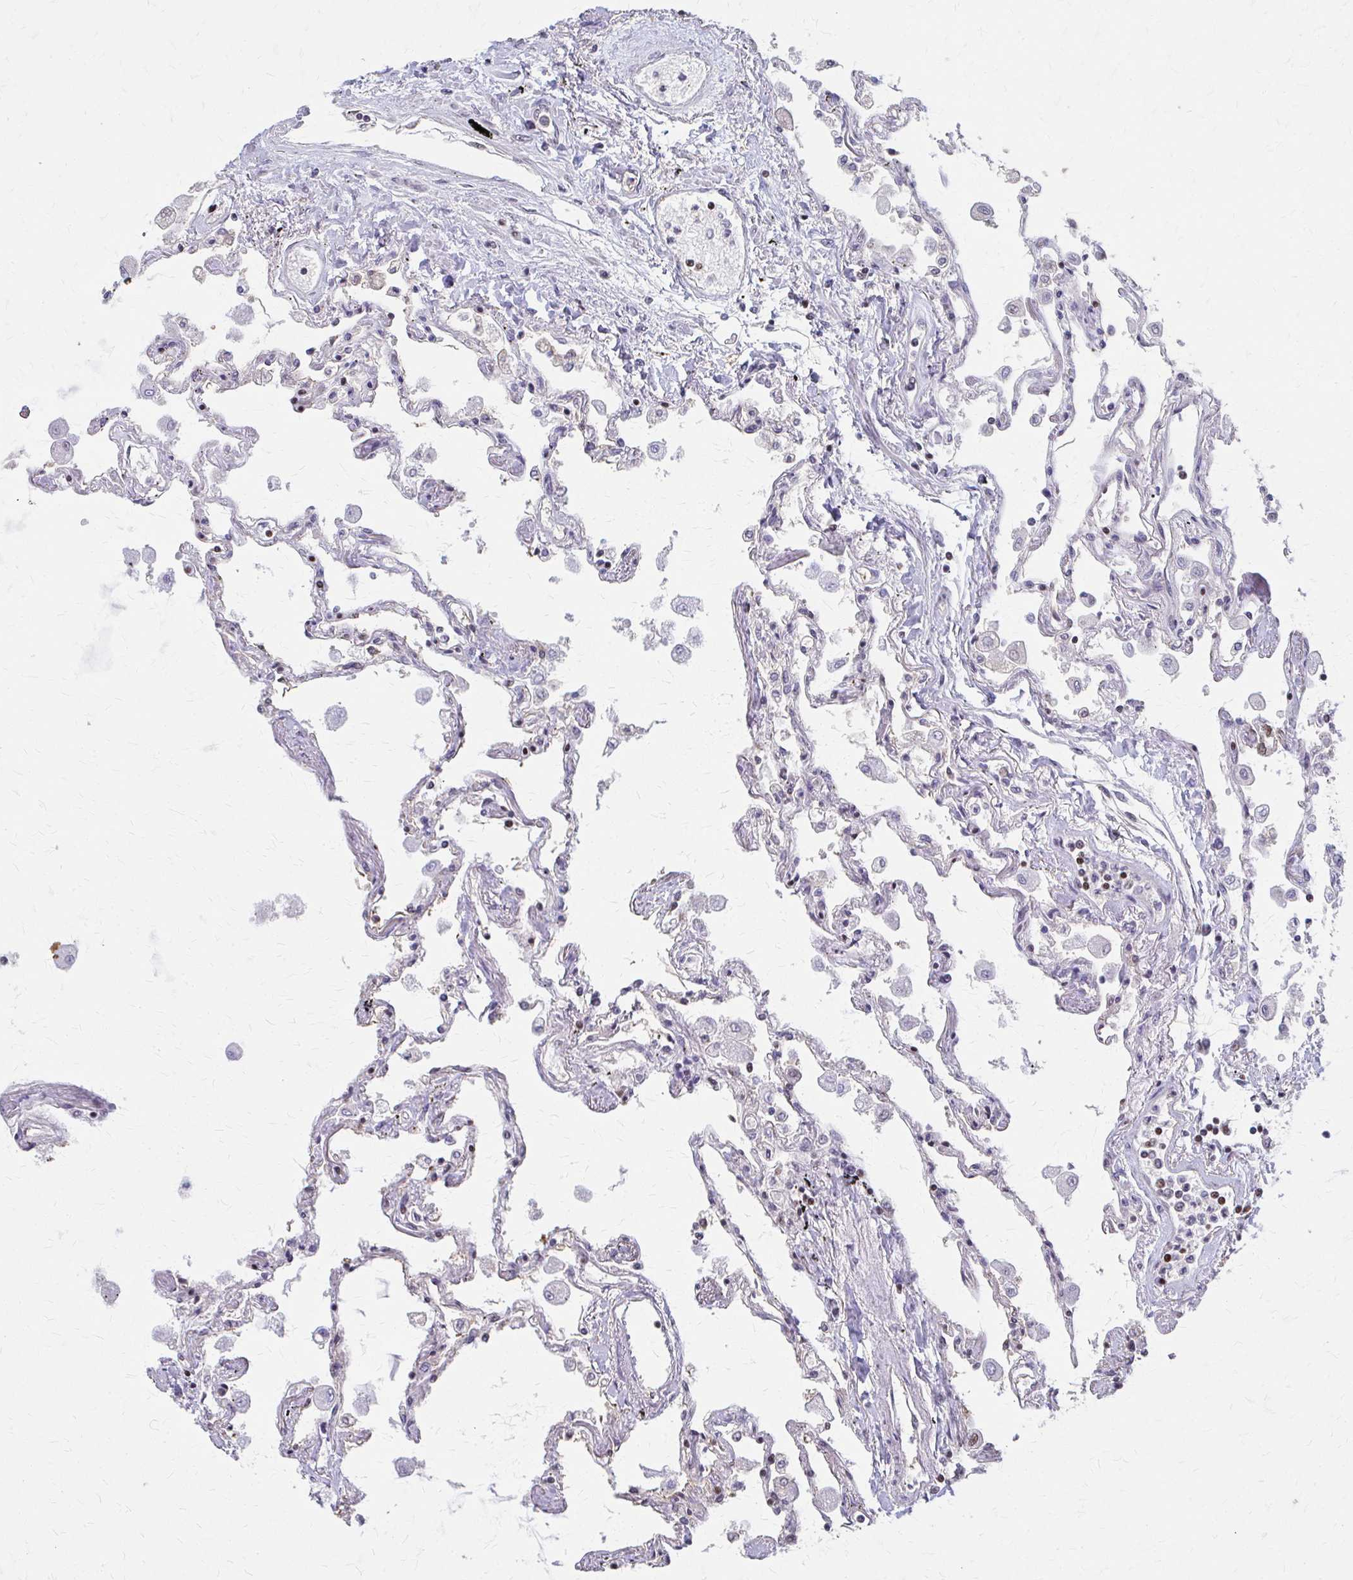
{"staining": {"intensity": "negative", "quantity": "none", "location": "none"}, "tissue": "lung", "cell_type": "Alveolar cells", "image_type": "normal", "snomed": [{"axis": "morphology", "description": "Normal tissue, NOS"}, {"axis": "morphology", "description": "Adenocarcinoma, NOS"}, {"axis": "topography", "description": "Cartilage tissue"}, {"axis": "topography", "description": "Lung"}], "caption": "High power microscopy micrograph of an immunohistochemistry image of unremarkable lung, revealing no significant positivity in alveolar cells.", "gene": "RABGAP1L", "patient": {"sex": "female", "age": 67}}